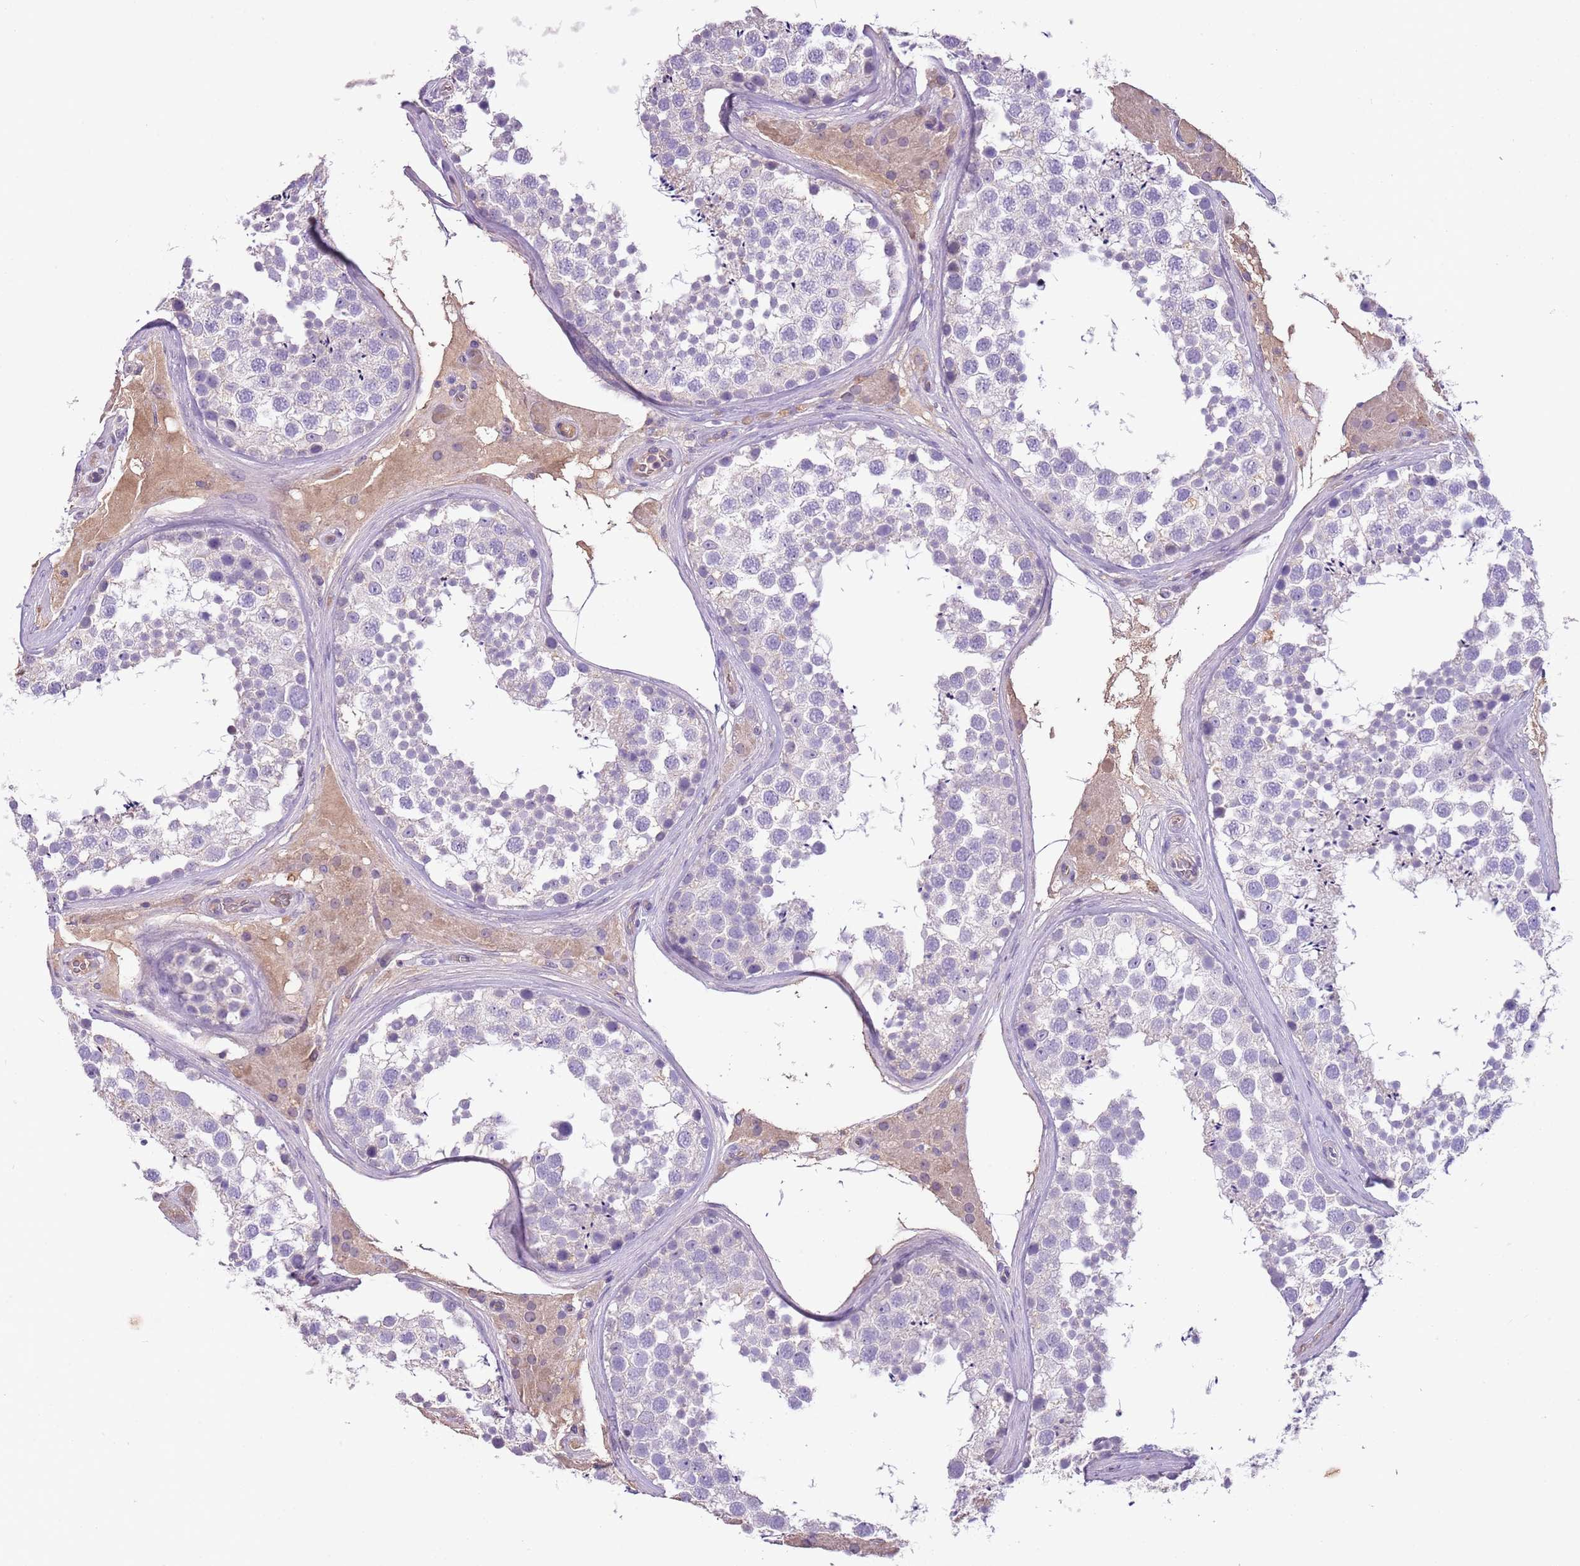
{"staining": {"intensity": "negative", "quantity": "none", "location": "none"}, "tissue": "testis", "cell_type": "Cells in seminiferous ducts", "image_type": "normal", "snomed": [{"axis": "morphology", "description": "Normal tissue, NOS"}, {"axis": "topography", "description": "Testis"}], "caption": "The photomicrograph reveals no staining of cells in seminiferous ducts in normal testis. Nuclei are stained in blue.", "gene": "HES3", "patient": {"sex": "male", "age": 46}}